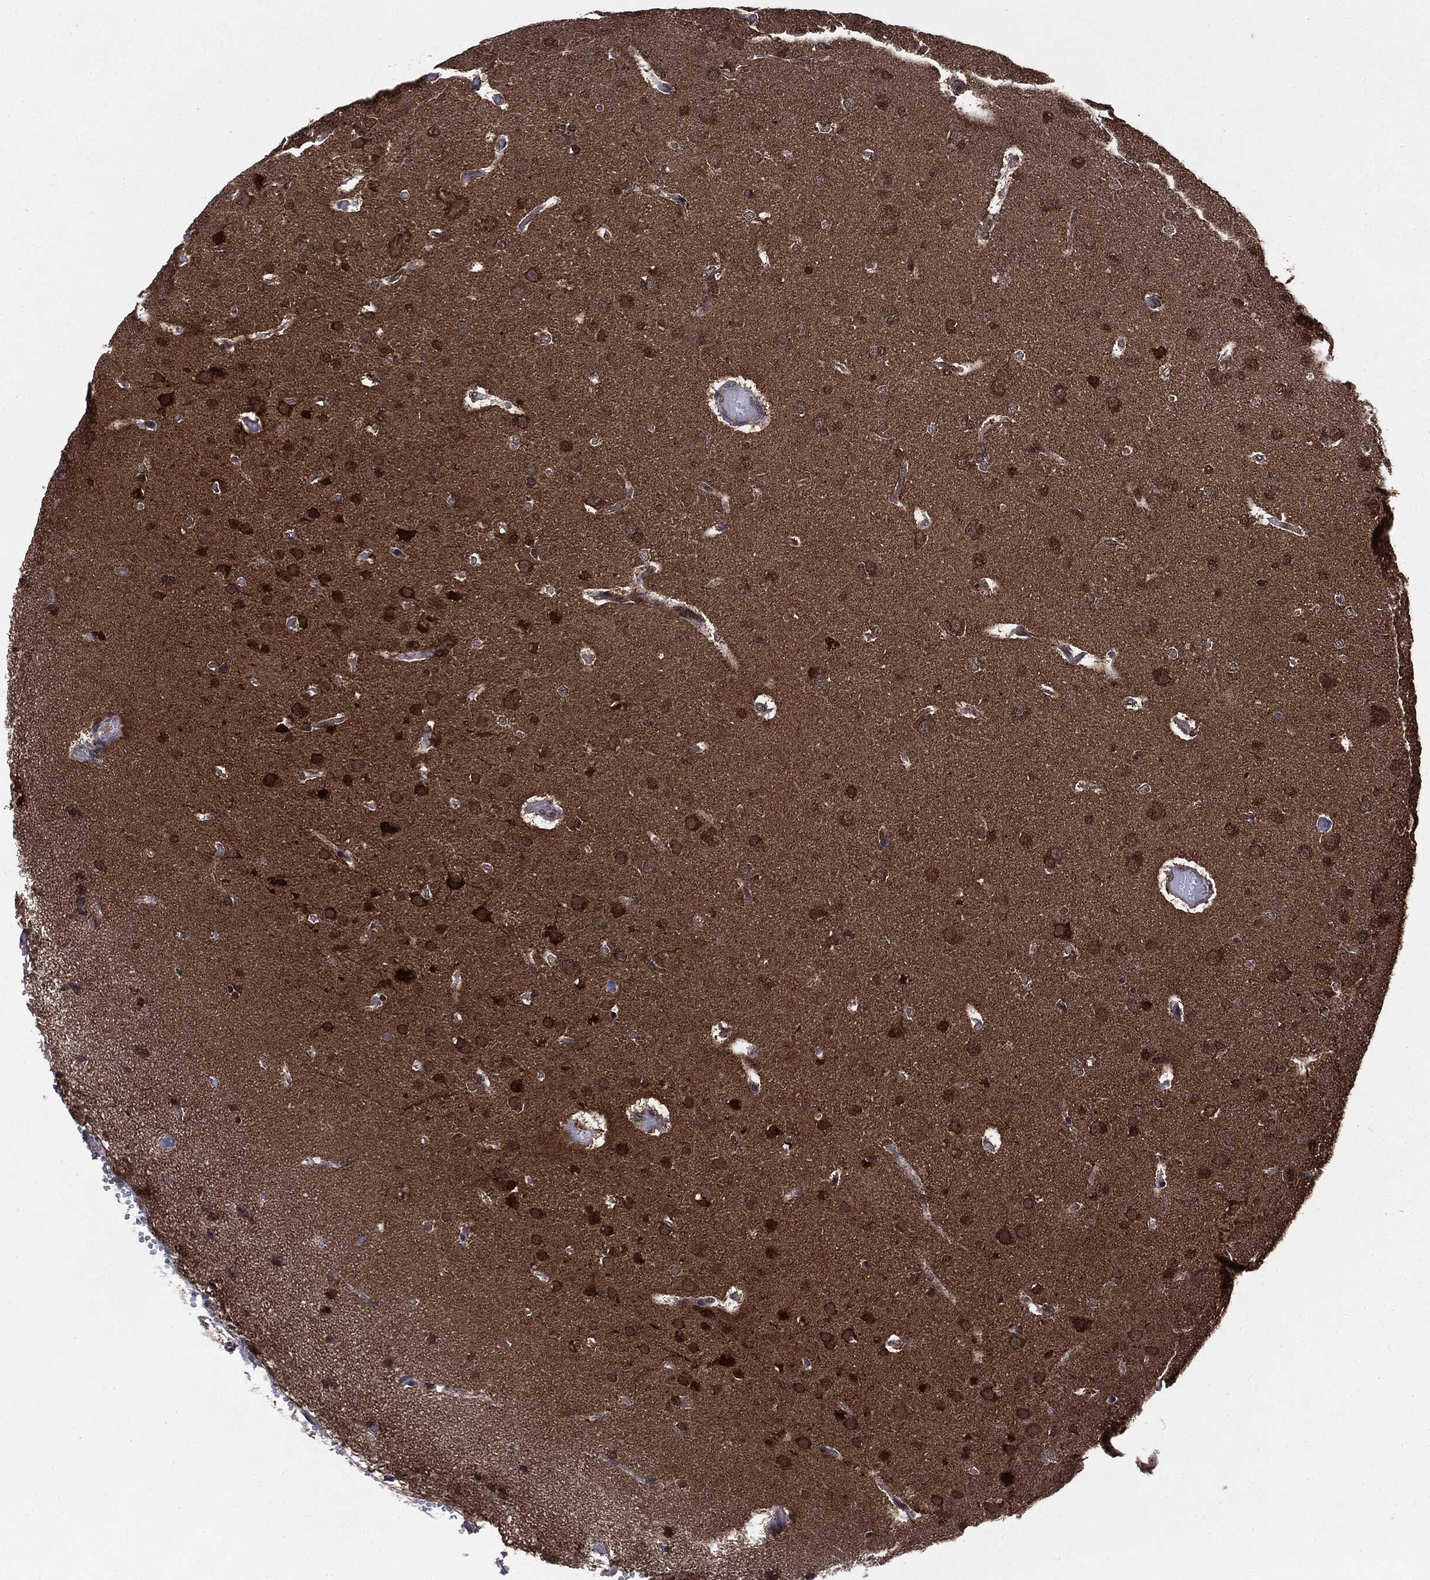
{"staining": {"intensity": "moderate", "quantity": "25%-75%", "location": "cytoplasmic/membranous"}, "tissue": "glioma", "cell_type": "Tumor cells", "image_type": "cancer", "snomed": [{"axis": "morphology", "description": "Glioma, malignant, NOS"}, {"axis": "topography", "description": "Cerebral cortex"}], "caption": "A histopathology image of malignant glioma stained for a protein exhibits moderate cytoplasmic/membranous brown staining in tumor cells.", "gene": "PTPA", "patient": {"sex": "male", "age": 58}}